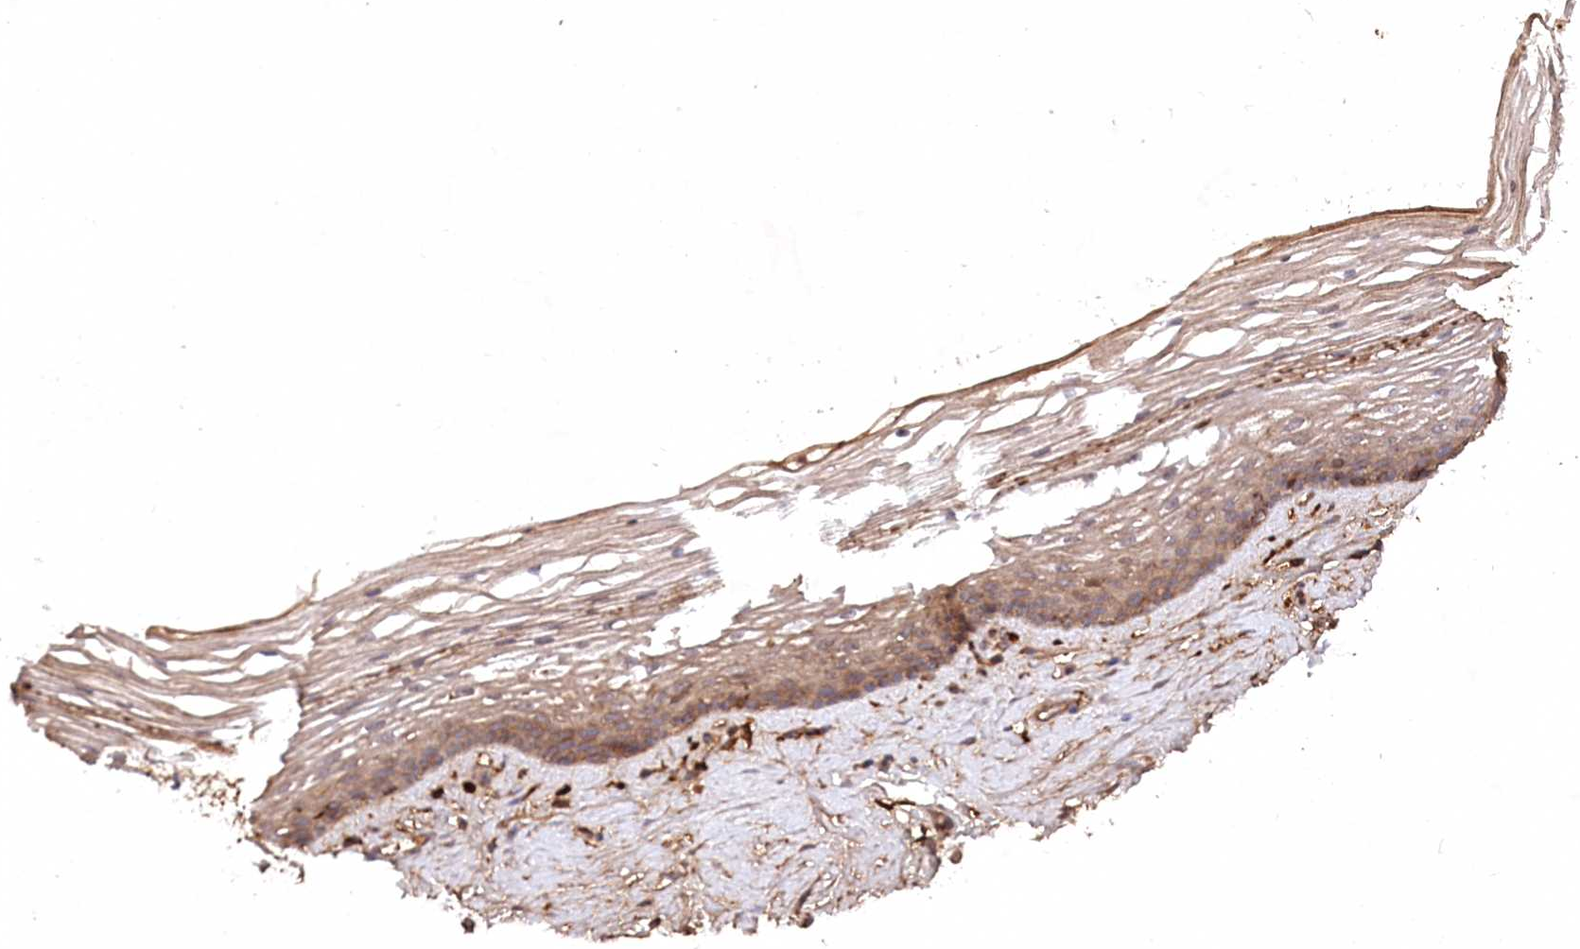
{"staining": {"intensity": "moderate", "quantity": "25%-75%", "location": "cytoplasmic/membranous"}, "tissue": "vagina", "cell_type": "Squamous epithelial cells", "image_type": "normal", "snomed": [{"axis": "morphology", "description": "Normal tissue, NOS"}, {"axis": "topography", "description": "Vagina"}], "caption": "High-power microscopy captured an IHC micrograph of benign vagina, revealing moderate cytoplasmic/membranous expression in about 25%-75% of squamous epithelial cells.", "gene": "PPP1R21", "patient": {"sex": "female", "age": 46}}